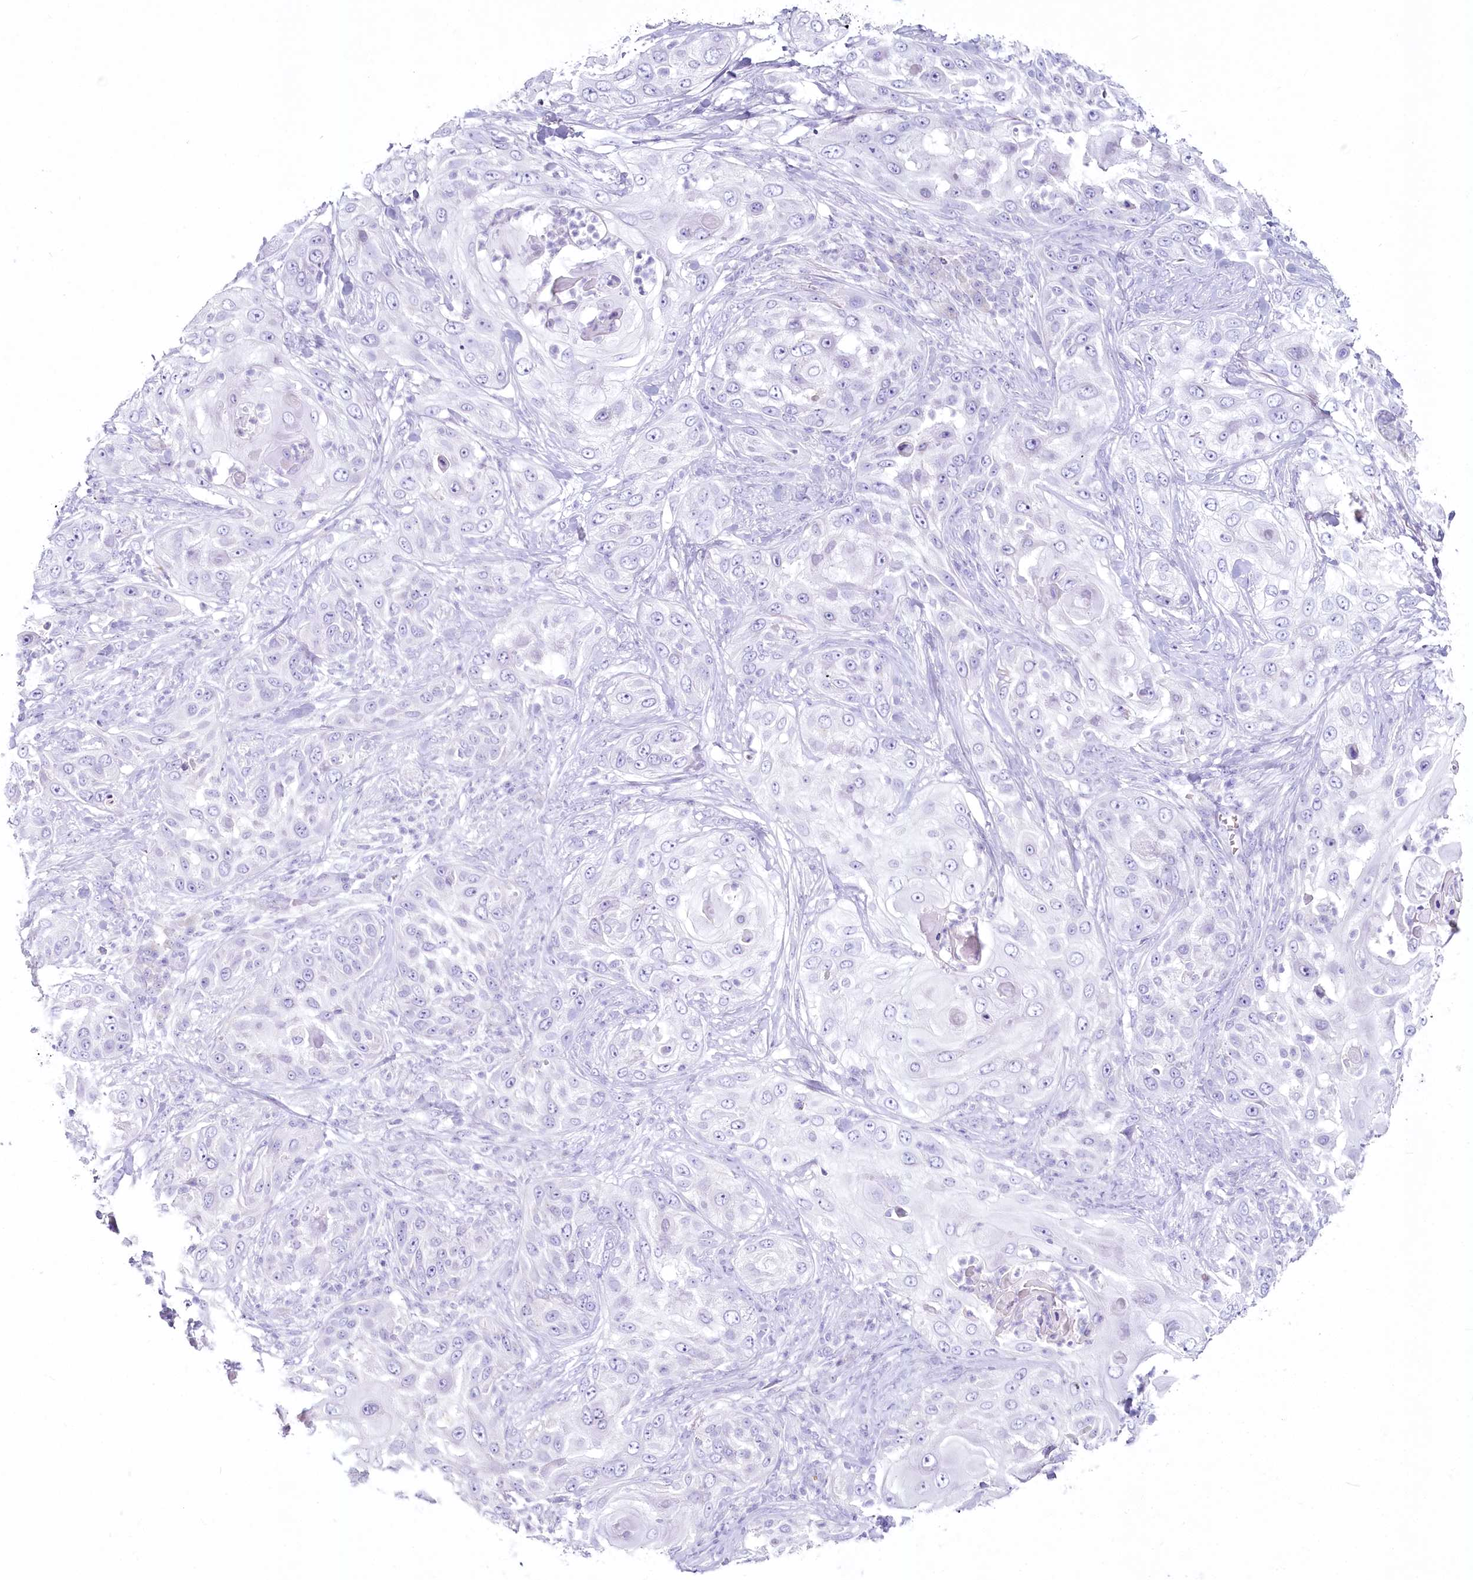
{"staining": {"intensity": "negative", "quantity": "none", "location": "none"}, "tissue": "skin cancer", "cell_type": "Tumor cells", "image_type": "cancer", "snomed": [{"axis": "morphology", "description": "Squamous cell carcinoma, NOS"}, {"axis": "topography", "description": "Skin"}], "caption": "There is no significant staining in tumor cells of squamous cell carcinoma (skin).", "gene": "IFIT5", "patient": {"sex": "female", "age": 44}}